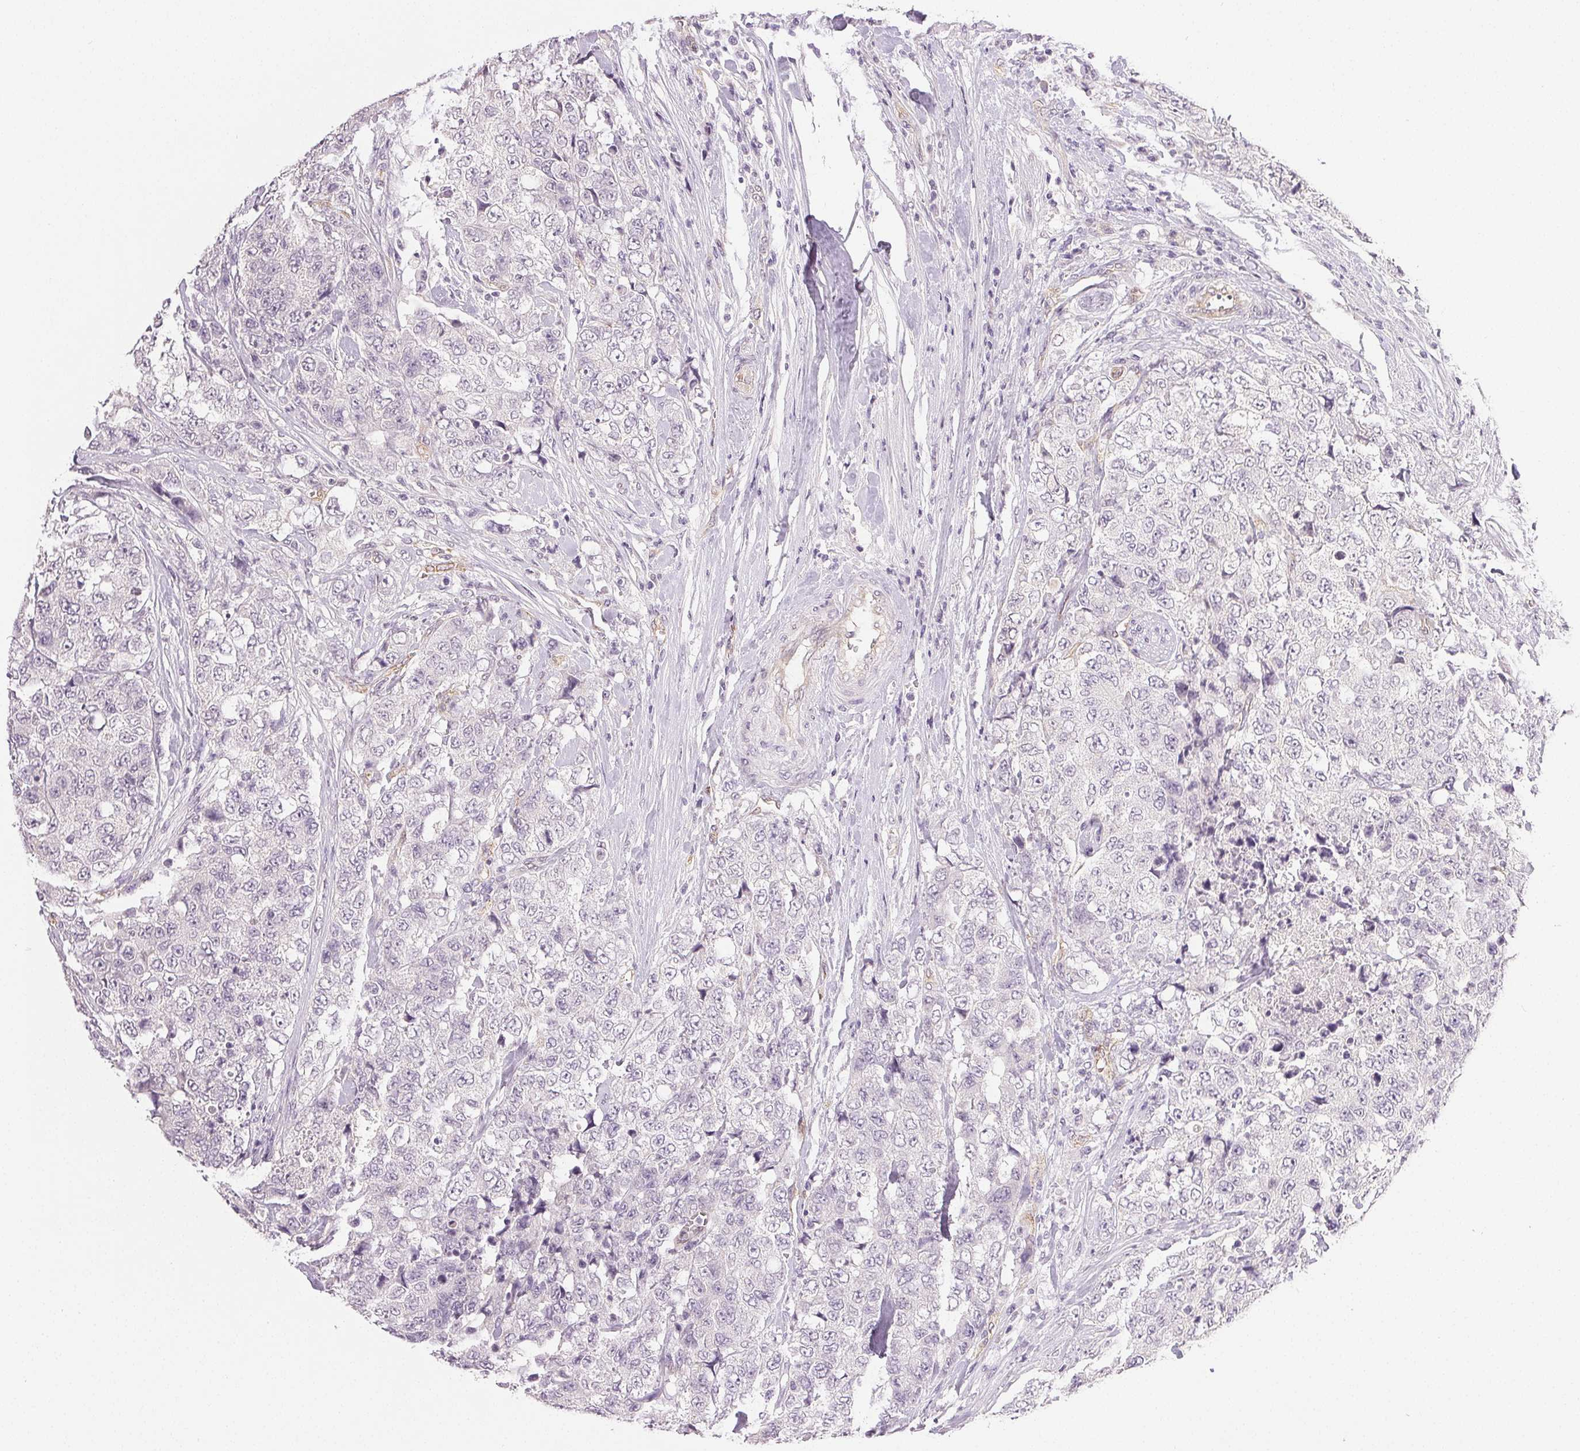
{"staining": {"intensity": "negative", "quantity": "none", "location": "none"}, "tissue": "urothelial cancer", "cell_type": "Tumor cells", "image_type": "cancer", "snomed": [{"axis": "morphology", "description": "Urothelial carcinoma, High grade"}, {"axis": "topography", "description": "Urinary bladder"}], "caption": "This histopathology image is of urothelial cancer stained with immunohistochemistry to label a protein in brown with the nuclei are counter-stained blue. There is no positivity in tumor cells.", "gene": "PLCB1", "patient": {"sex": "female", "age": 78}}